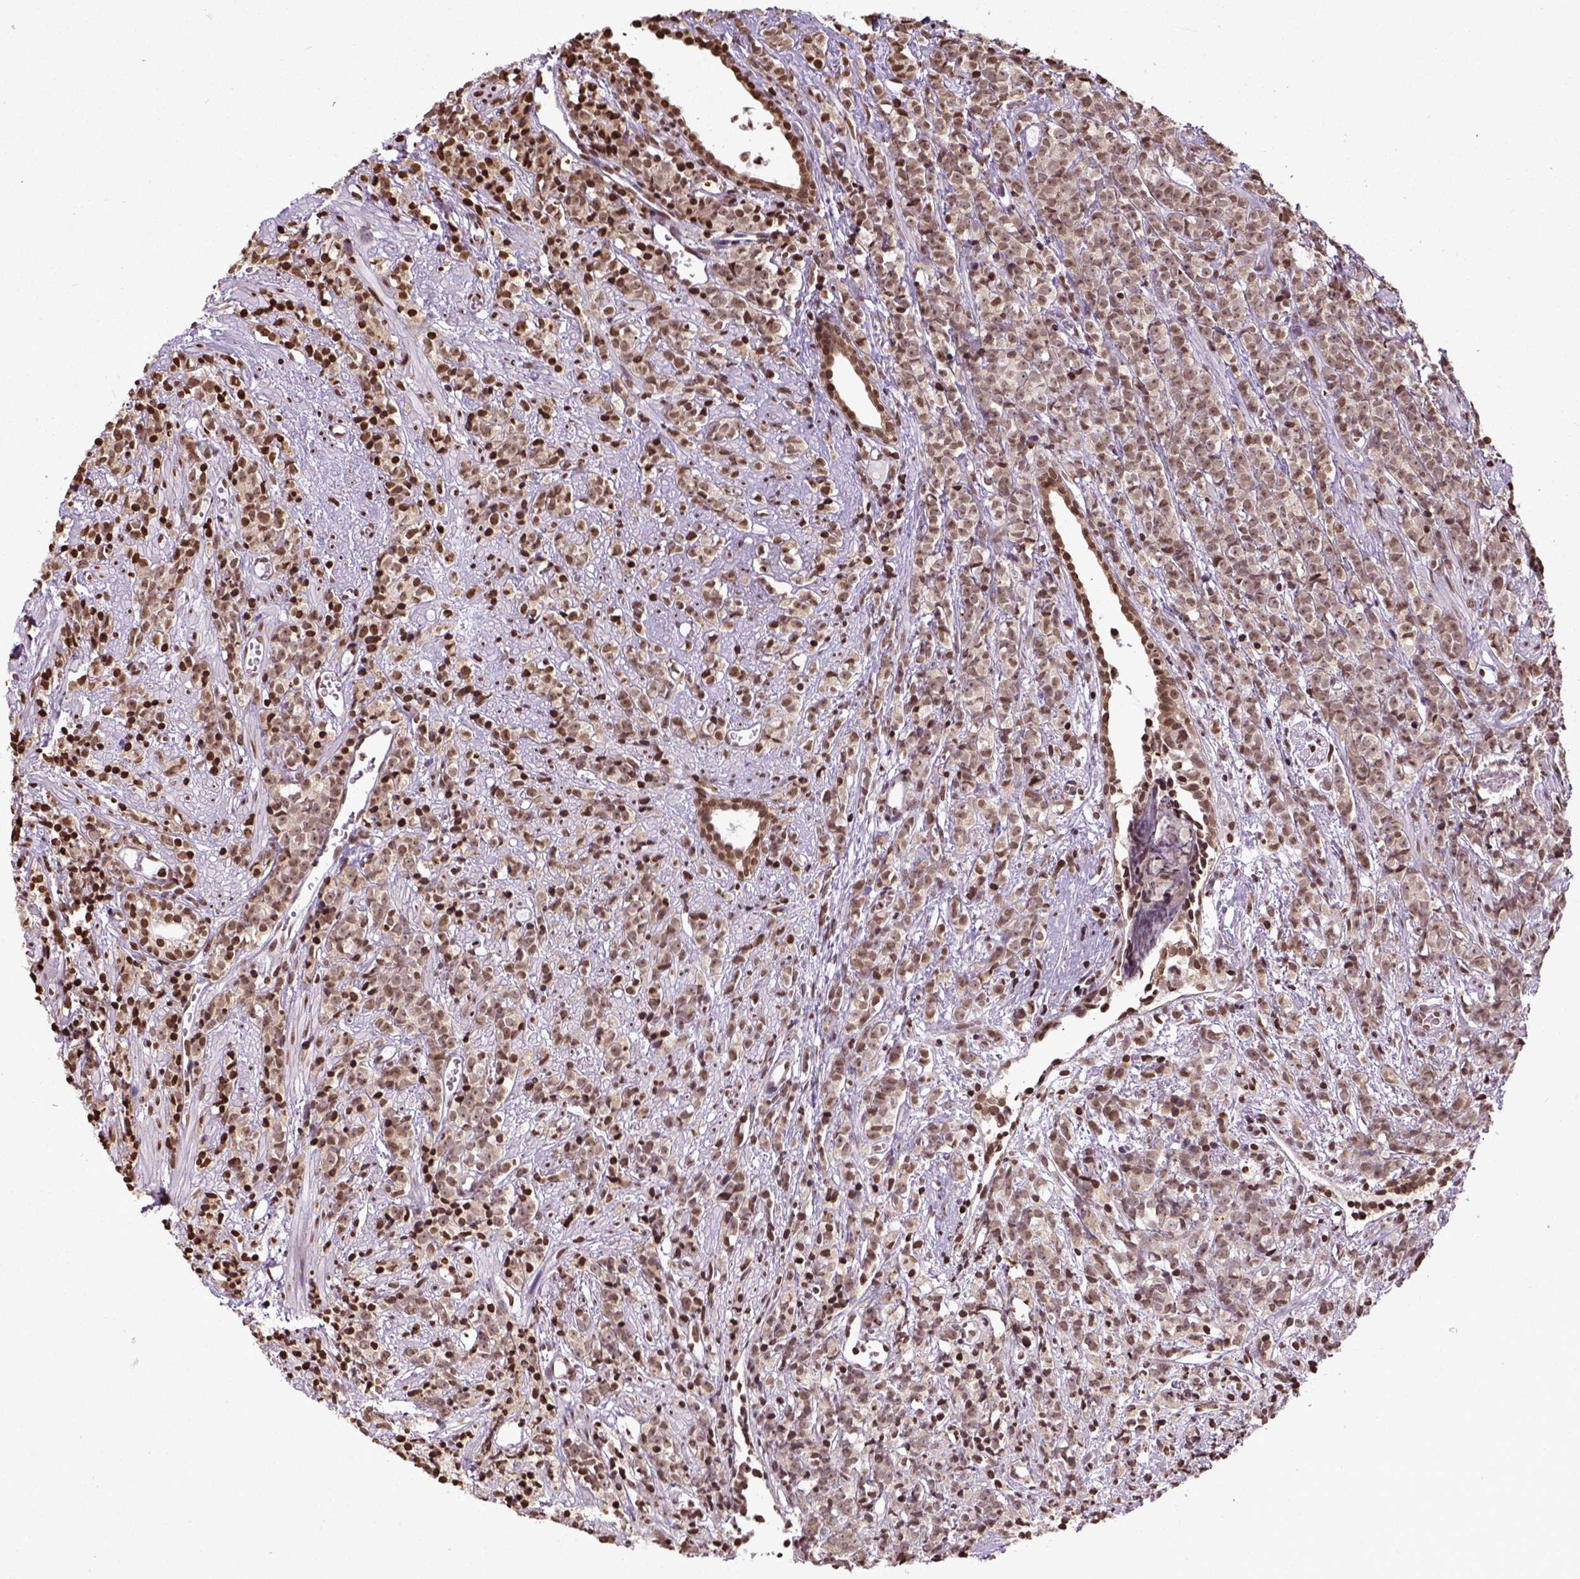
{"staining": {"intensity": "weak", "quantity": ">75%", "location": "nuclear"}, "tissue": "prostate cancer", "cell_type": "Tumor cells", "image_type": "cancer", "snomed": [{"axis": "morphology", "description": "Adenocarcinoma, High grade"}, {"axis": "topography", "description": "Prostate"}], "caption": "DAB immunohistochemical staining of human adenocarcinoma (high-grade) (prostate) displays weak nuclear protein expression in approximately >75% of tumor cells.", "gene": "ZNF75D", "patient": {"sex": "male", "age": 81}}